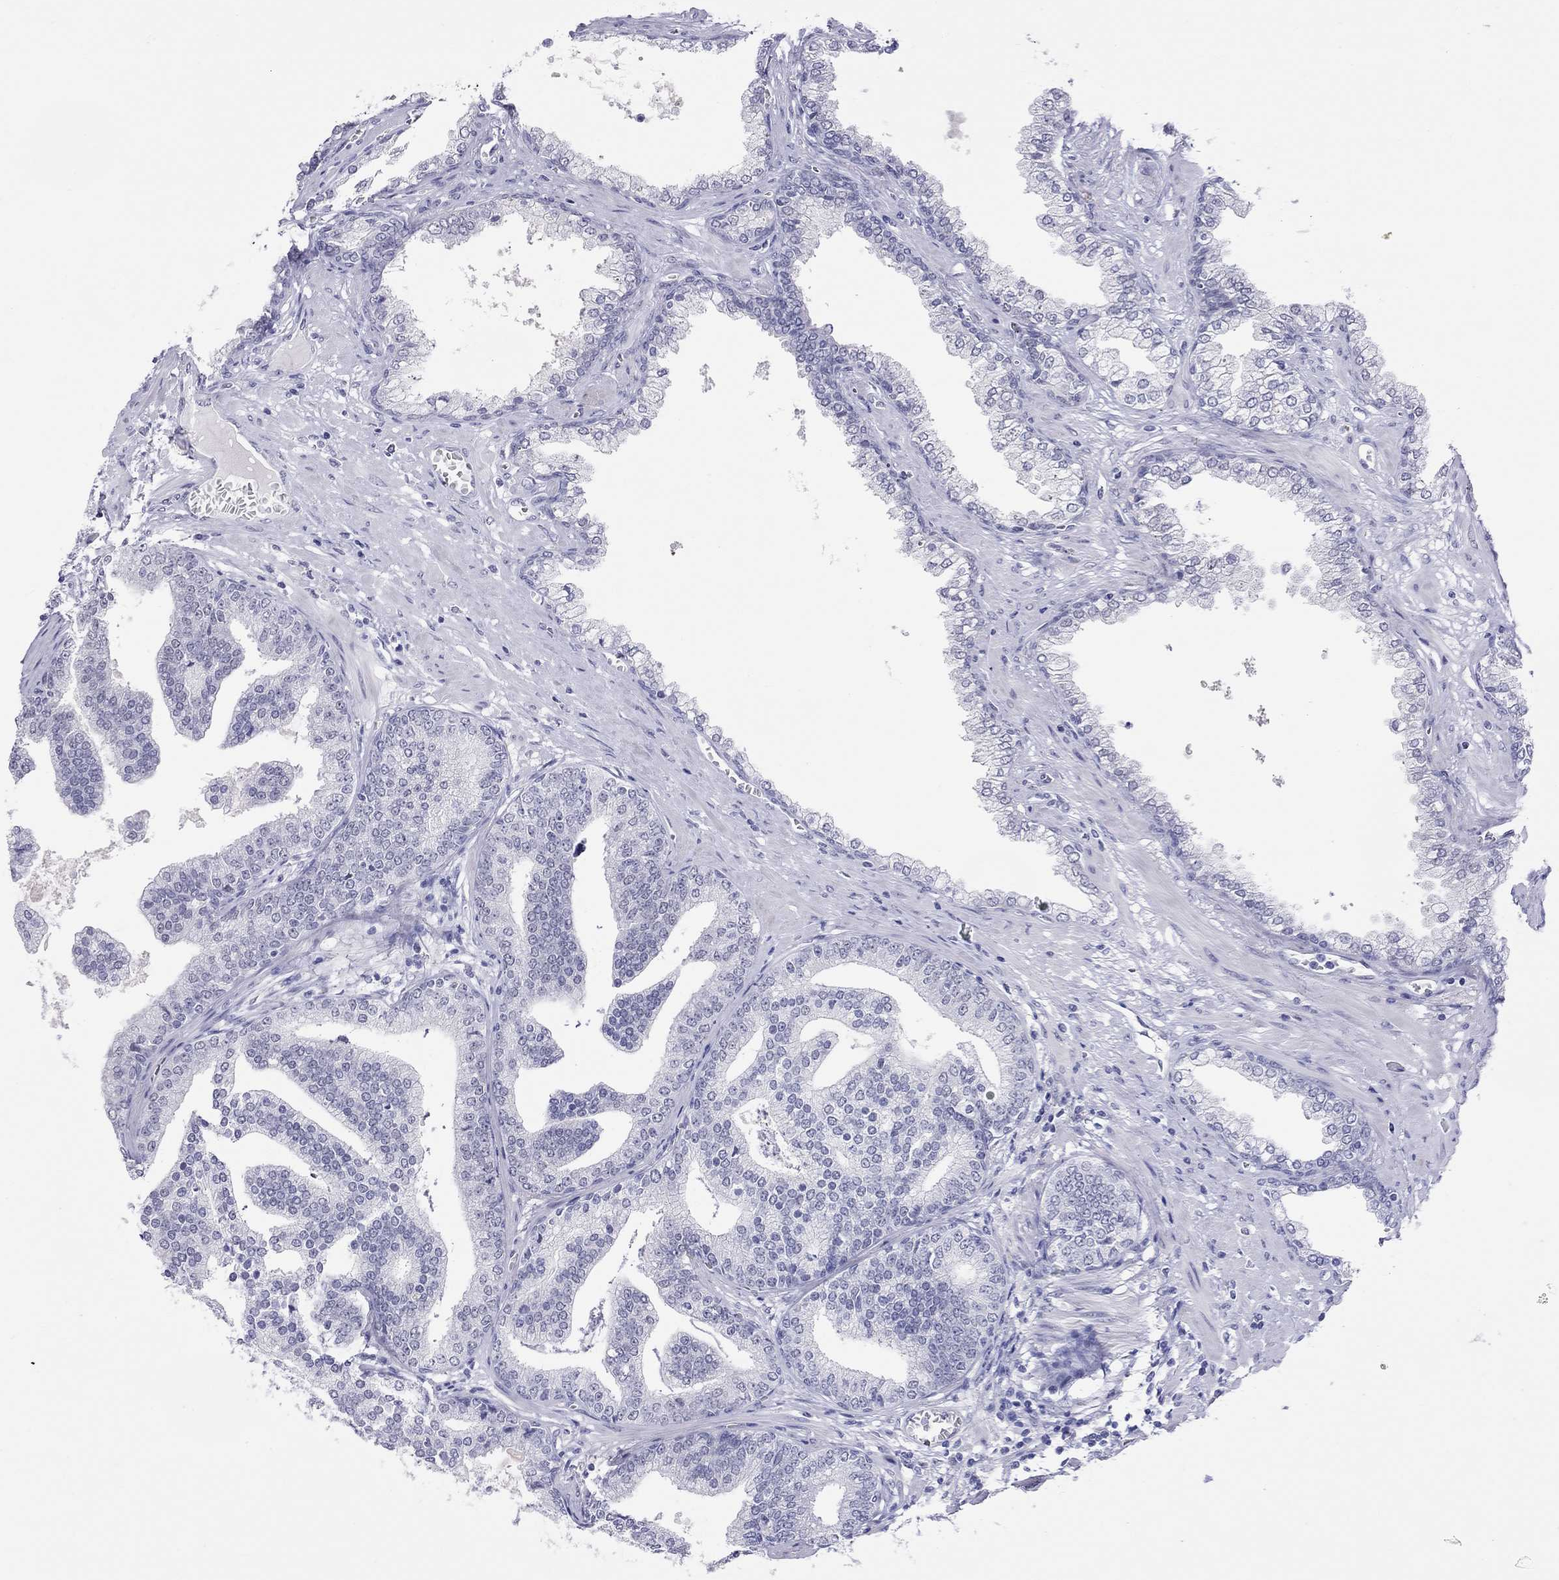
{"staining": {"intensity": "negative", "quantity": "none", "location": "none"}, "tissue": "prostate cancer", "cell_type": "Tumor cells", "image_type": "cancer", "snomed": [{"axis": "morphology", "description": "Adenocarcinoma, NOS"}, {"axis": "topography", "description": "Prostate"}], "caption": "Adenocarcinoma (prostate) was stained to show a protein in brown. There is no significant expression in tumor cells.", "gene": "CHRNB3", "patient": {"sex": "male", "age": 64}}